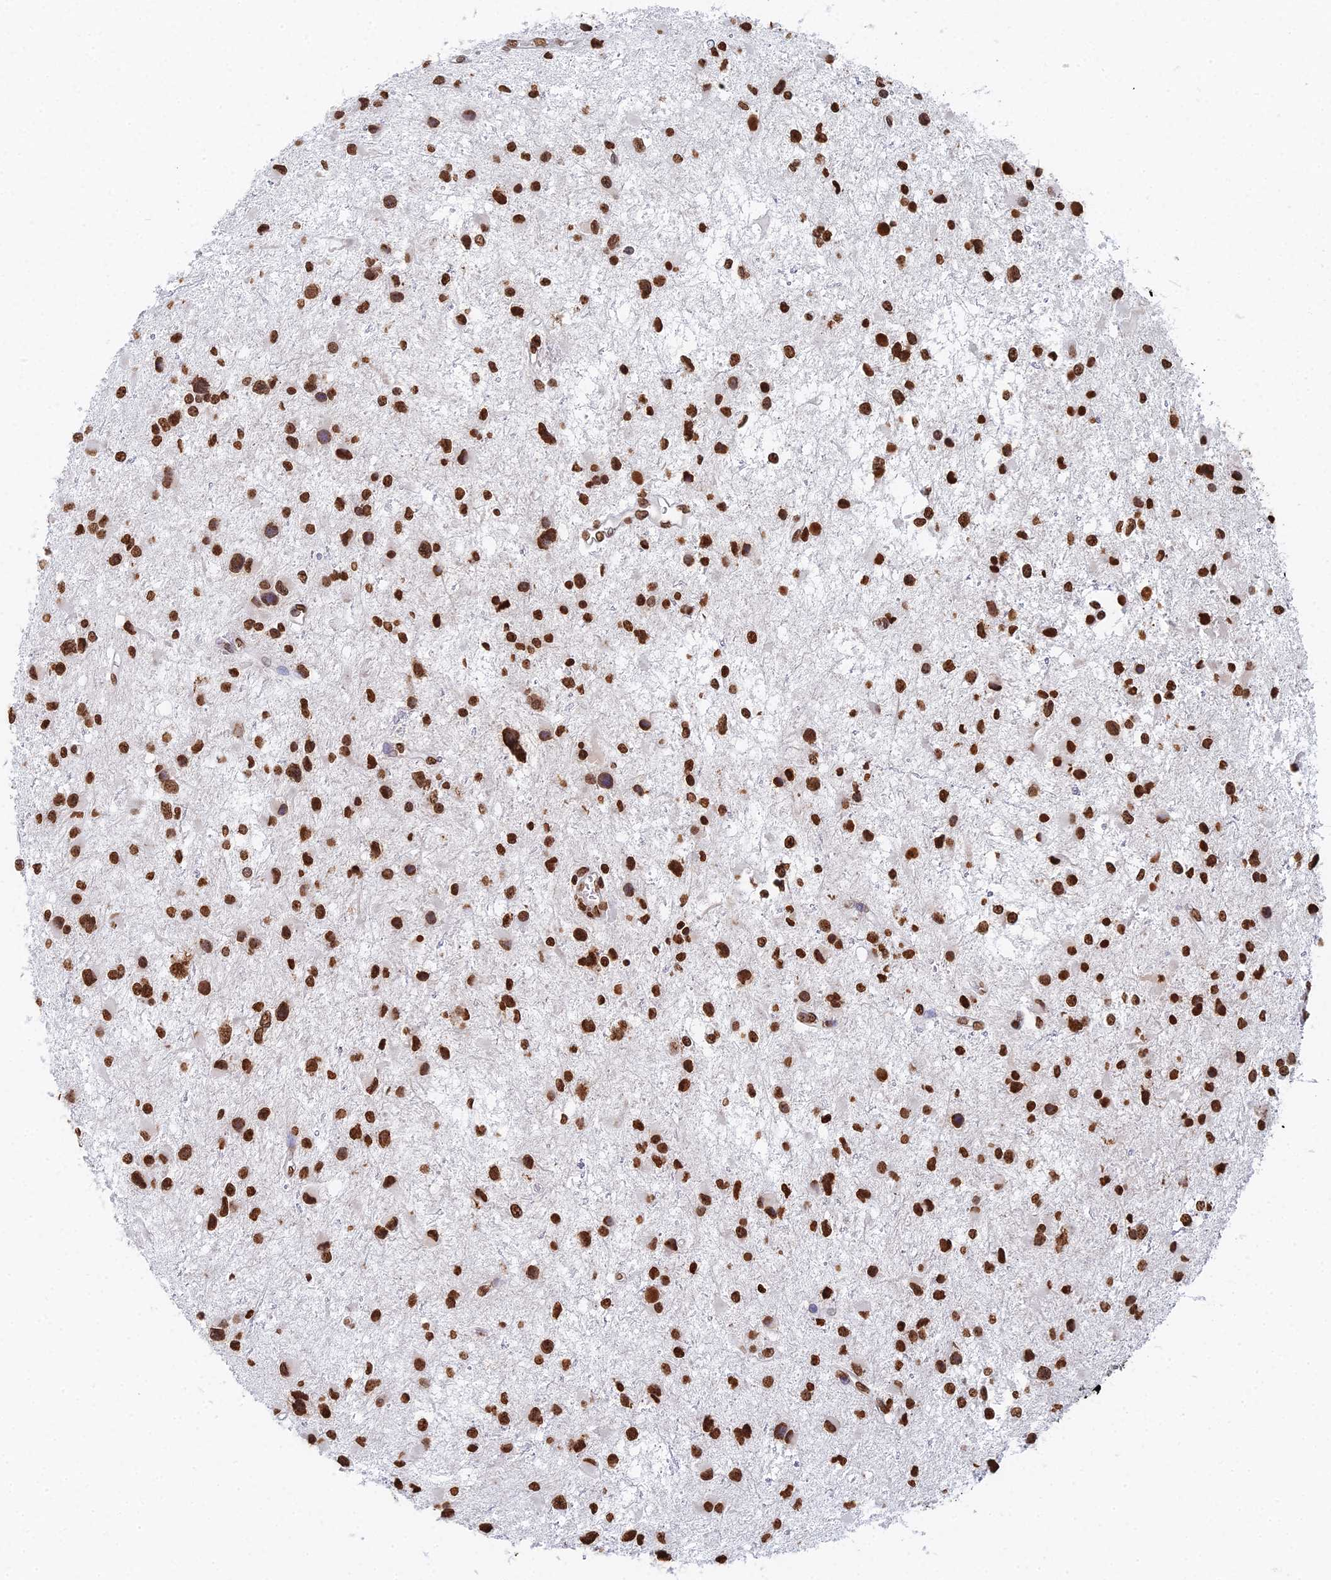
{"staining": {"intensity": "strong", "quantity": ">75%", "location": "nuclear"}, "tissue": "glioma", "cell_type": "Tumor cells", "image_type": "cancer", "snomed": [{"axis": "morphology", "description": "Glioma, malignant, Low grade"}, {"axis": "topography", "description": "Brain"}], "caption": "There is high levels of strong nuclear staining in tumor cells of glioma, as demonstrated by immunohistochemical staining (brown color).", "gene": "GBP3", "patient": {"sex": "female", "age": 32}}